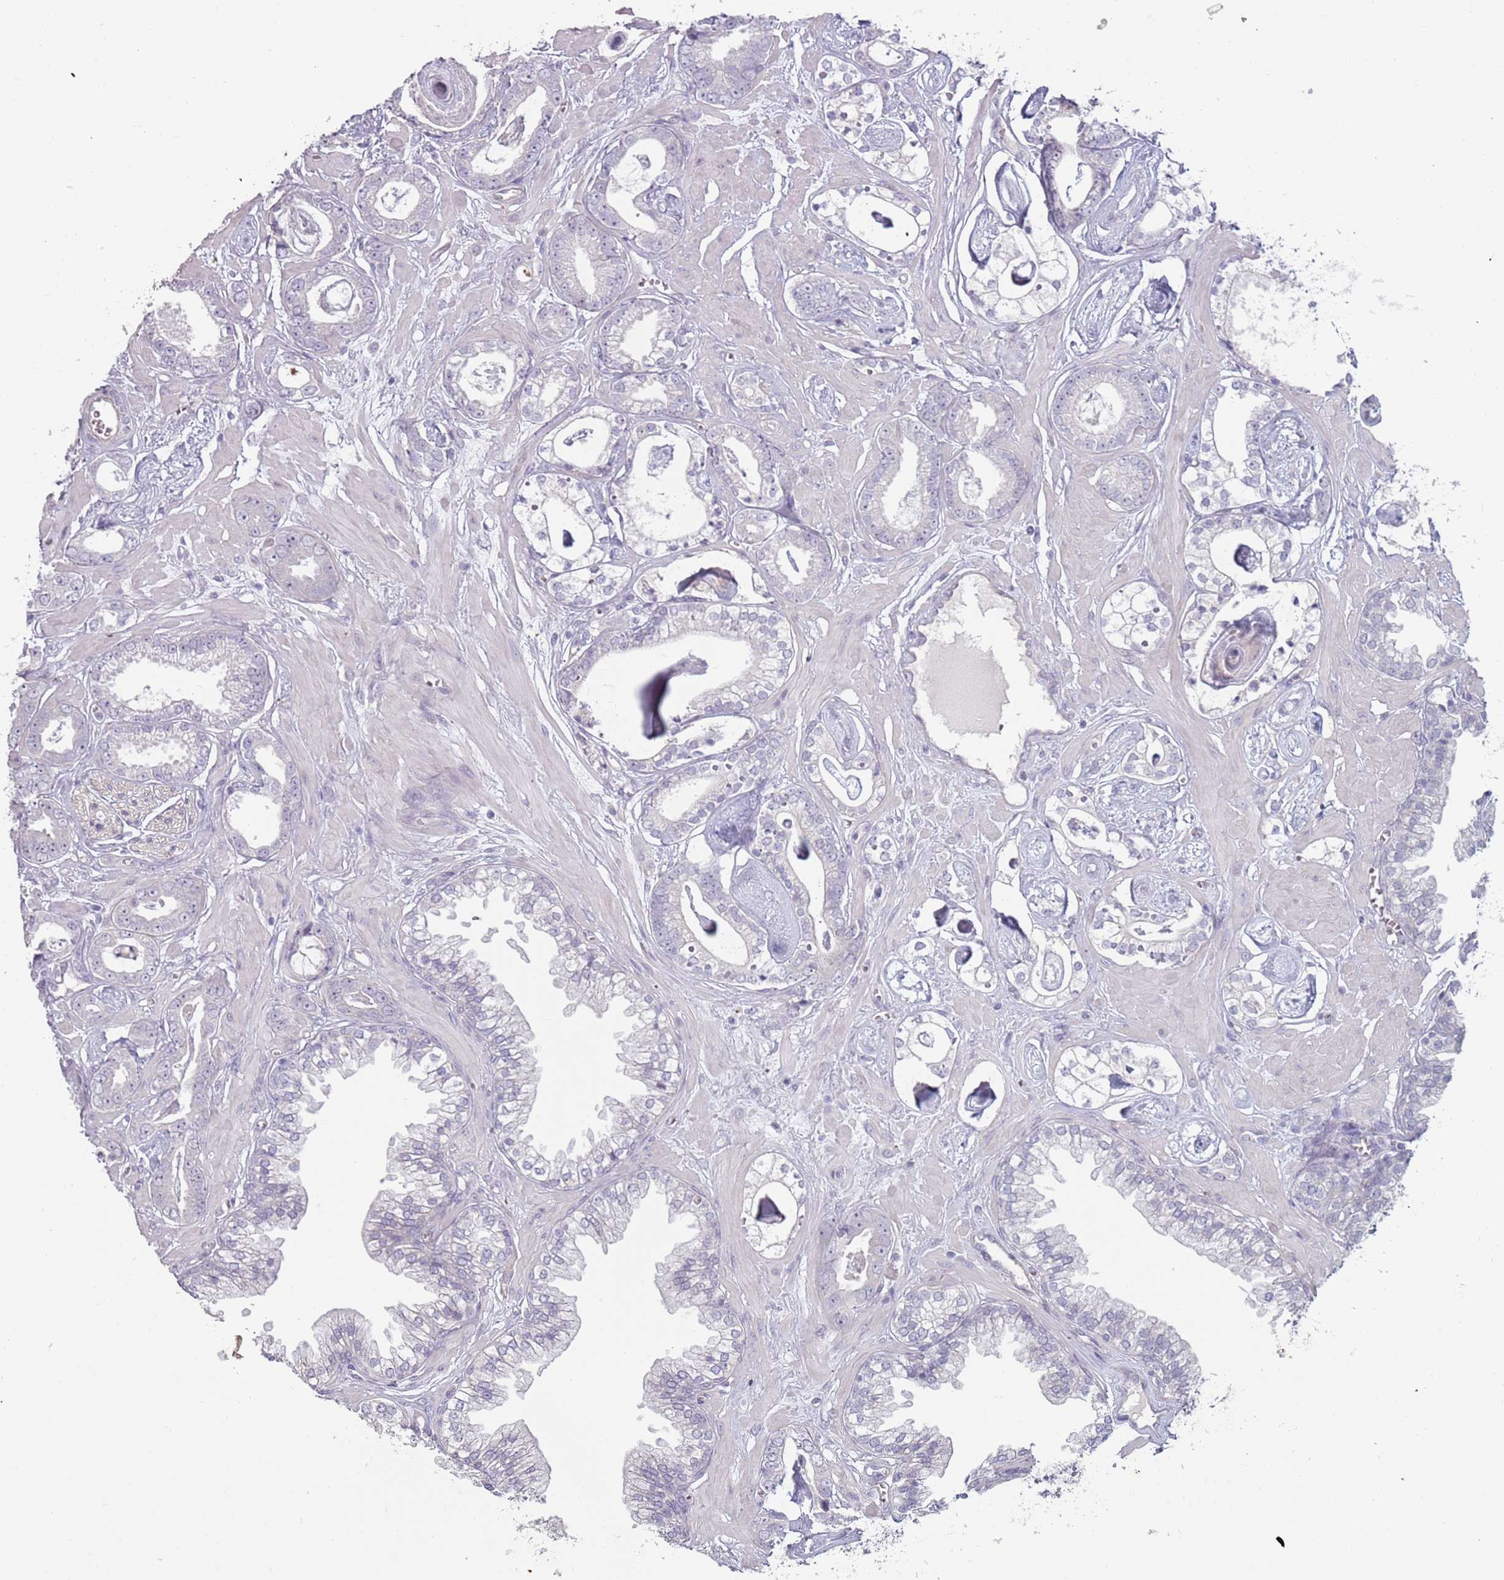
{"staining": {"intensity": "negative", "quantity": "none", "location": "none"}, "tissue": "prostate cancer", "cell_type": "Tumor cells", "image_type": "cancer", "snomed": [{"axis": "morphology", "description": "Adenocarcinoma, Low grade"}, {"axis": "topography", "description": "Prostate"}], "caption": "Protein analysis of adenocarcinoma (low-grade) (prostate) shows no significant positivity in tumor cells.", "gene": "RFX2", "patient": {"sex": "male", "age": 60}}